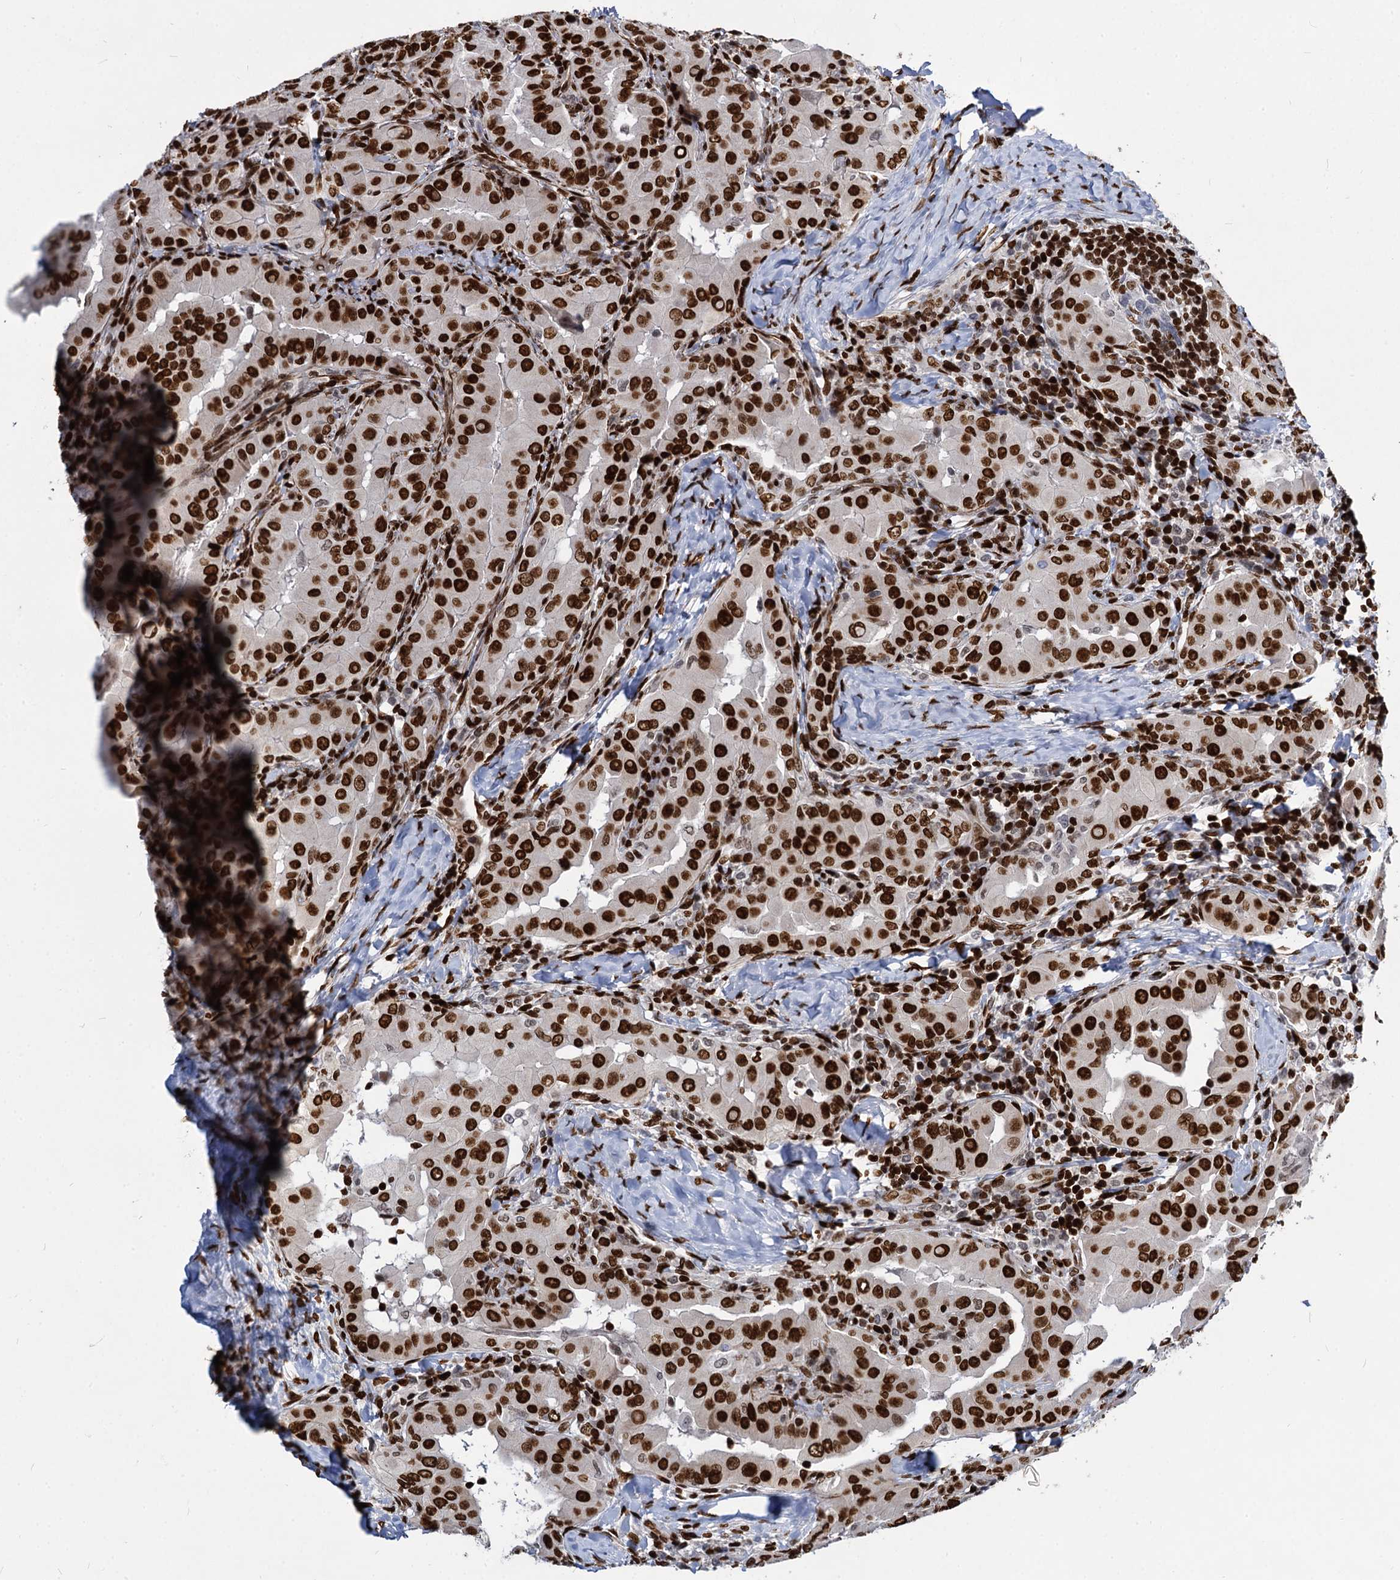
{"staining": {"intensity": "strong", "quantity": ">75%", "location": "nuclear"}, "tissue": "thyroid cancer", "cell_type": "Tumor cells", "image_type": "cancer", "snomed": [{"axis": "morphology", "description": "Papillary adenocarcinoma, NOS"}, {"axis": "topography", "description": "Thyroid gland"}], "caption": "Thyroid cancer (papillary adenocarcinoma) tissue displays strong nuclear staining in approximately >75% of tumor cells", "gene": "MECP2", "patient": {"sex": "male", "age": 33}}